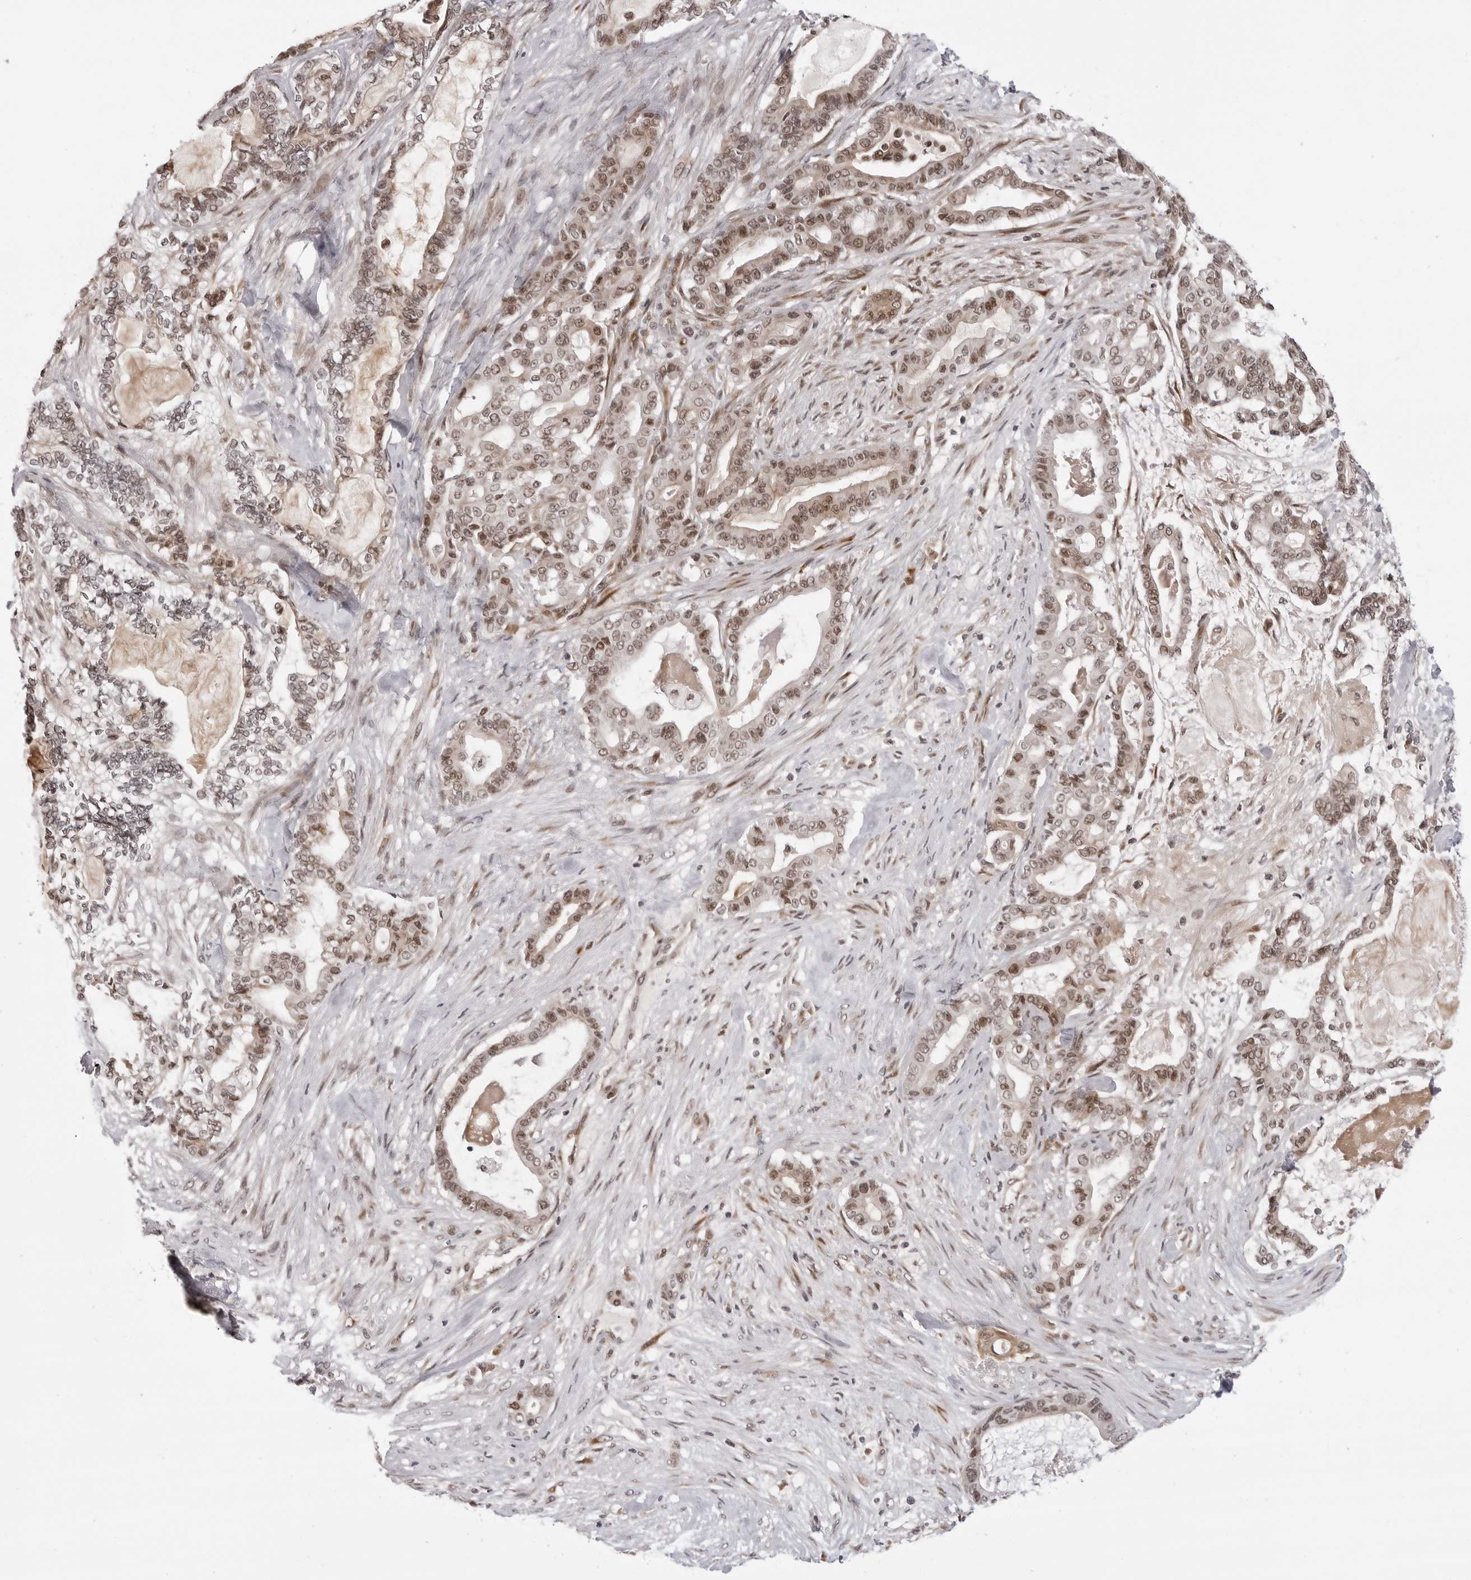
{"staining": {"intensity": "moderate", "quantity": ">75%", "location": "nuclear"}, "tissue": "pancreatic cancer", "cell_type": "Tumor cells", "image_type": "cancer", "snomed": [{"axis": "morphology", "description": "Adenocarcinoma, NOS"}, {"axis": "topography", "description": "Pancreas"}], "caption": "High-magnification brightfield microscopy of pancreatic cancer (adenocarcinoma) stained with DAB (3,3'-diaminobenzidine) (brown) and counterstained with hematoxylin (blue). tumor cells exhibit moderate nuclear staining is present in about>75% of cells.", "gene": "PHF3", "patient": {"sex": "male", "age": 63}}